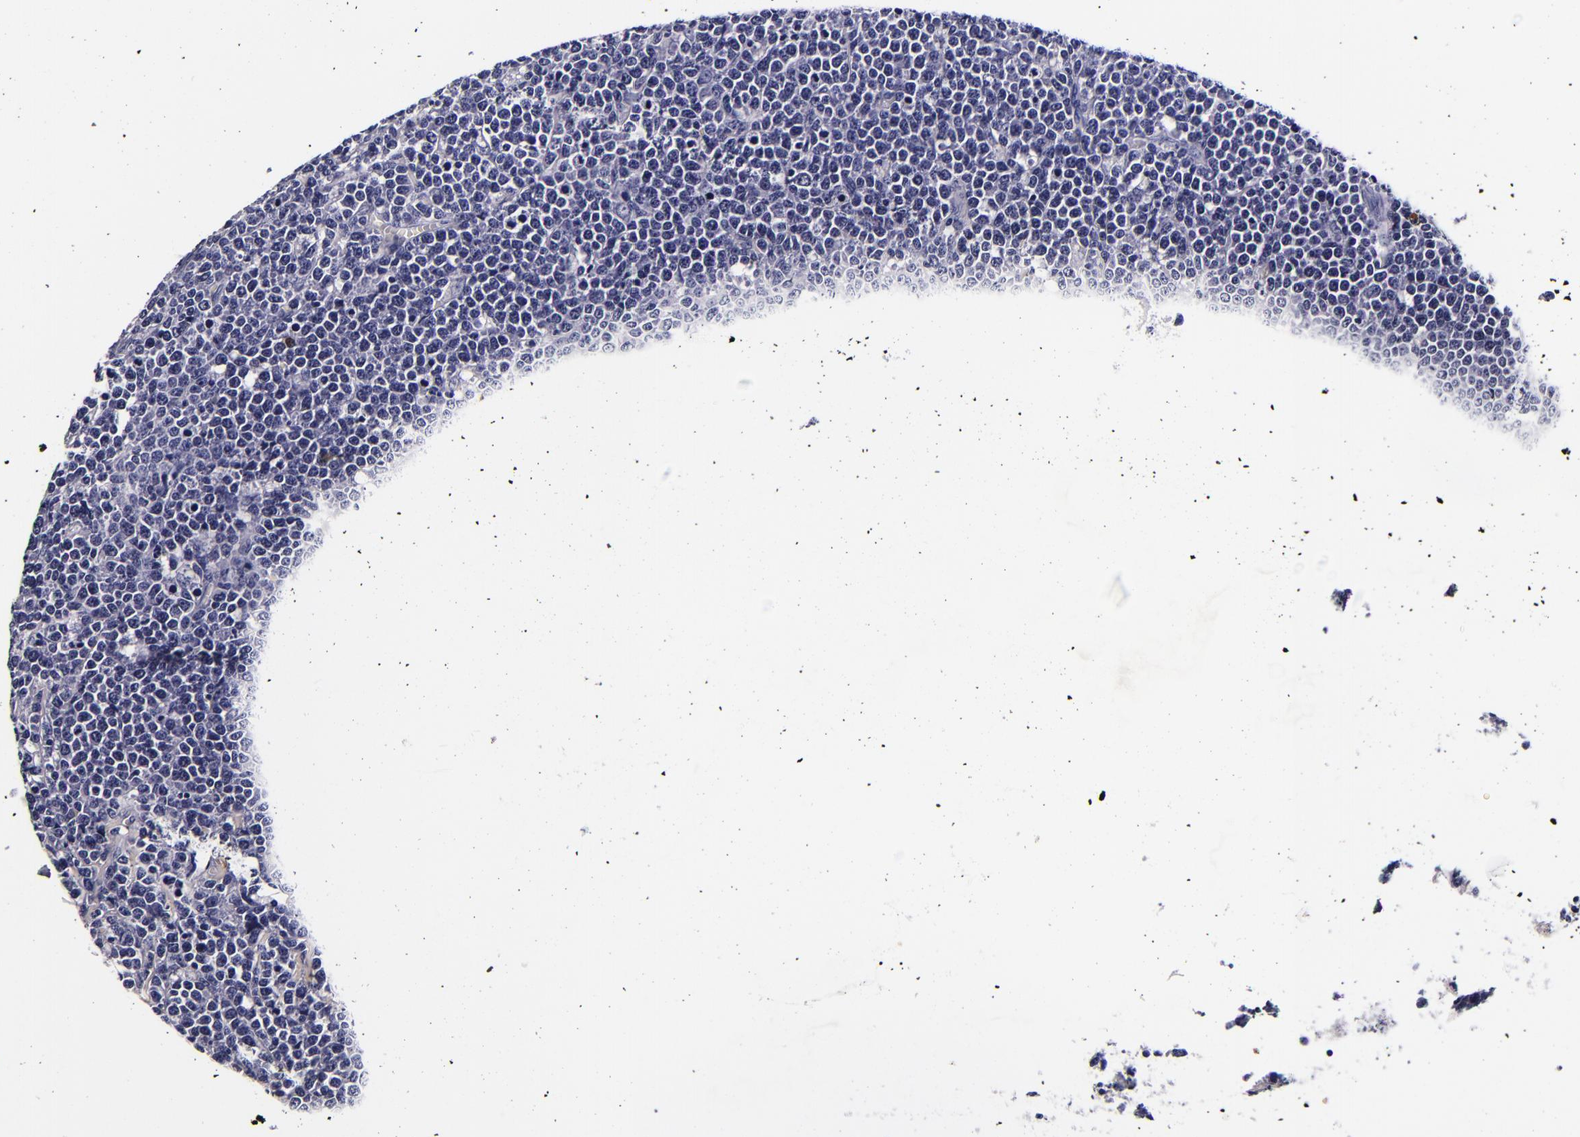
{"staining": {"intensity": "negative", "quantity": "none", "location": "none"}, "tissue": "lymphoma", "cell_type": "Tumor cells", "image_type": "cancer", "snomed": [{"axis": "morphology", "description": "Malignant lymphoma, non-Hodgkin's type, High grade"}, {"axis": "topography", "description": "Small intestine"}, {"axis": "topography", "description": "Colon"}], "caption": "This micrograph is of lymphoma stained with IHC to label a protein in brown with the nuclei are counter-stained blue. There is no staining in tumor cells. (Stains: DAB IHC with hematoxylin counter stain, Microscopy: brightfield microscopy at high magnification).", "gene": "FBN1", "patient": {"sex": "male", "age": 8}}